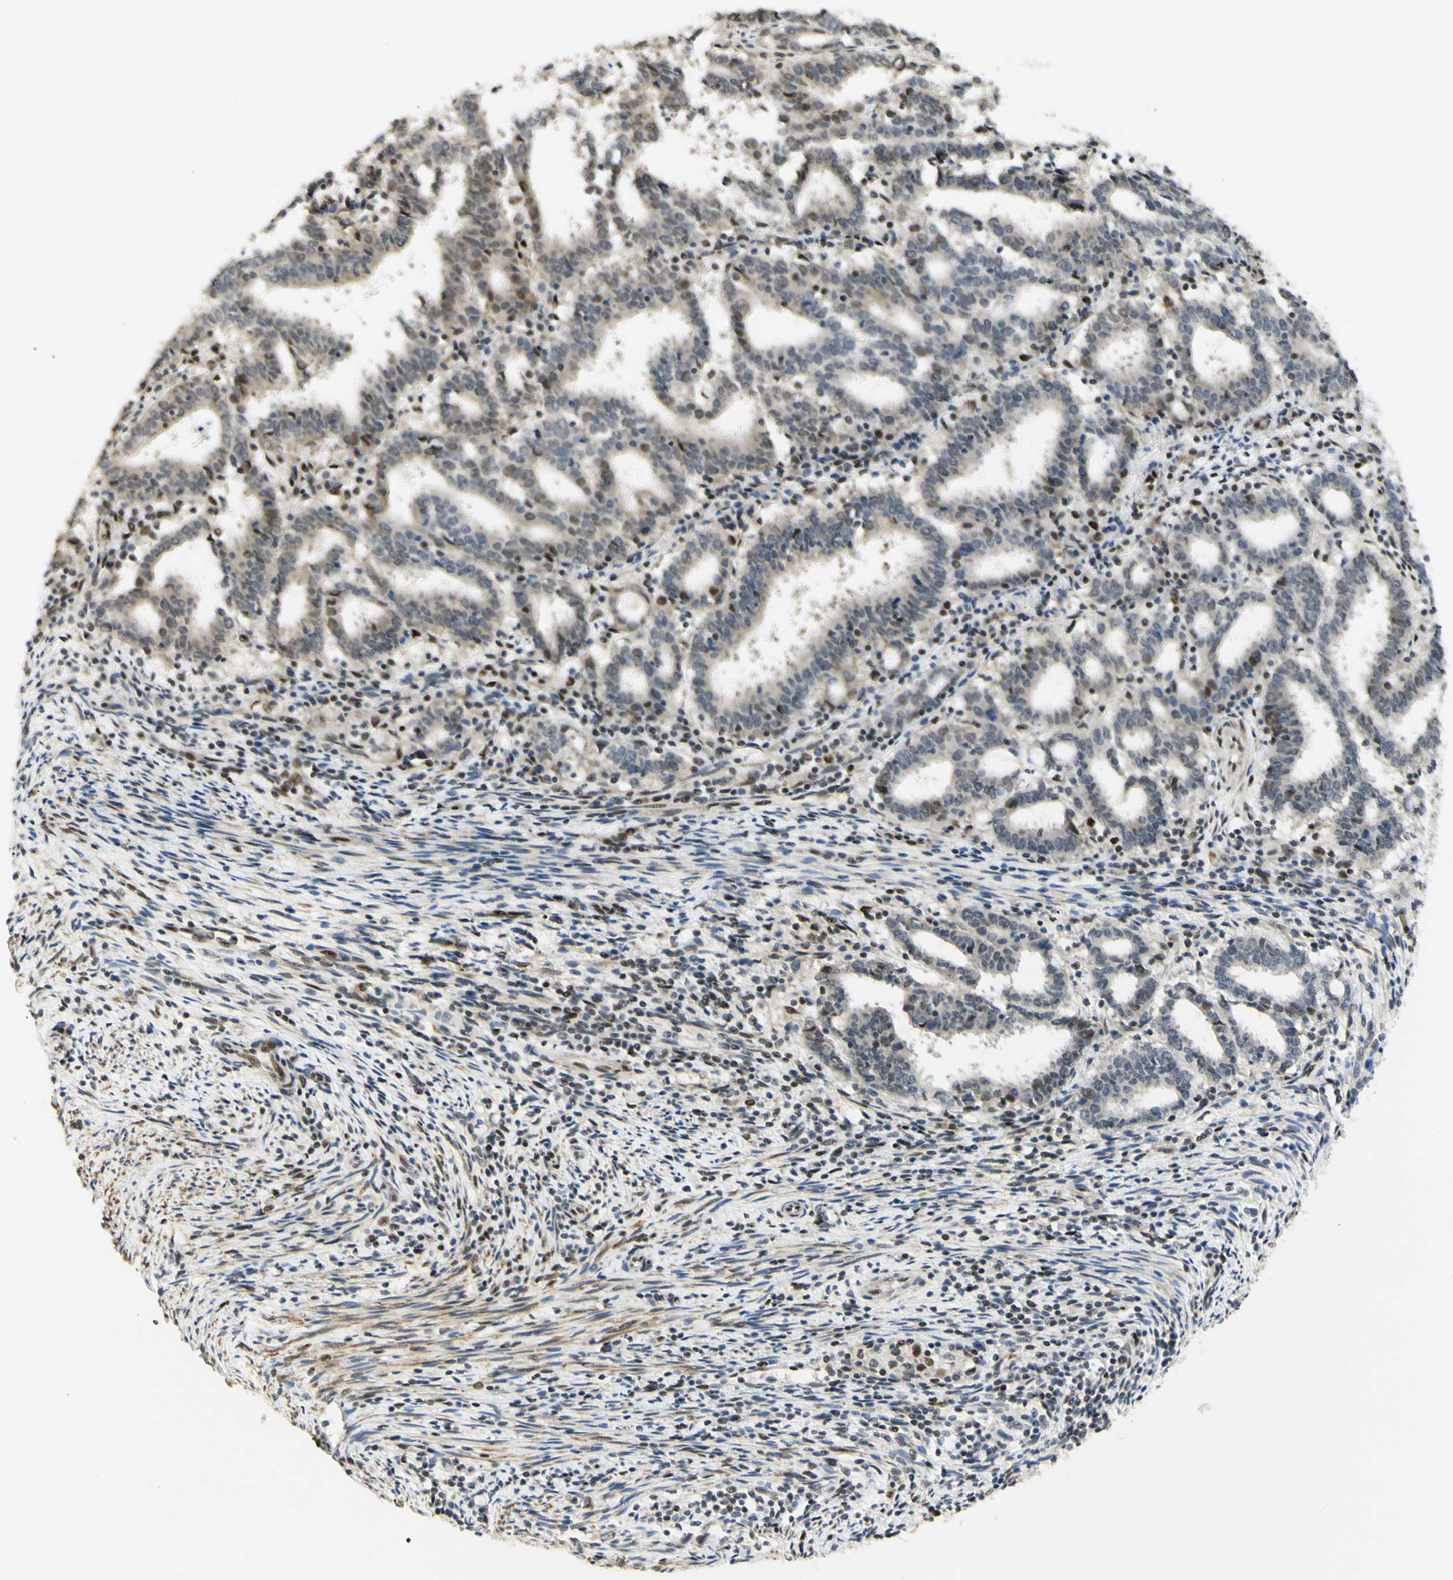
{"staining": {"intensity": "moderate", "quantity": "<25%", "location": "nuclear"}, "tissue": "endometrial cancer", "cell_type": "Tumor cells", "image_type": "cancer", "snomed": [{"axis": "morphology", "description": "Adenocarcinoma, NOS"}, {"axis": "topography", "description": "Uterus"}], "caption": "Endometrial adenocarcinoma stained for a protein reveals moderate nuclear positivity in tumor cells. The protein of interest is stained brown, and the nuclei are stained in blue (DAB IHC with brightfield microscopy, high magnification).", "gene": "DDX1", "patient": {"sex": "female", "age": 83}}